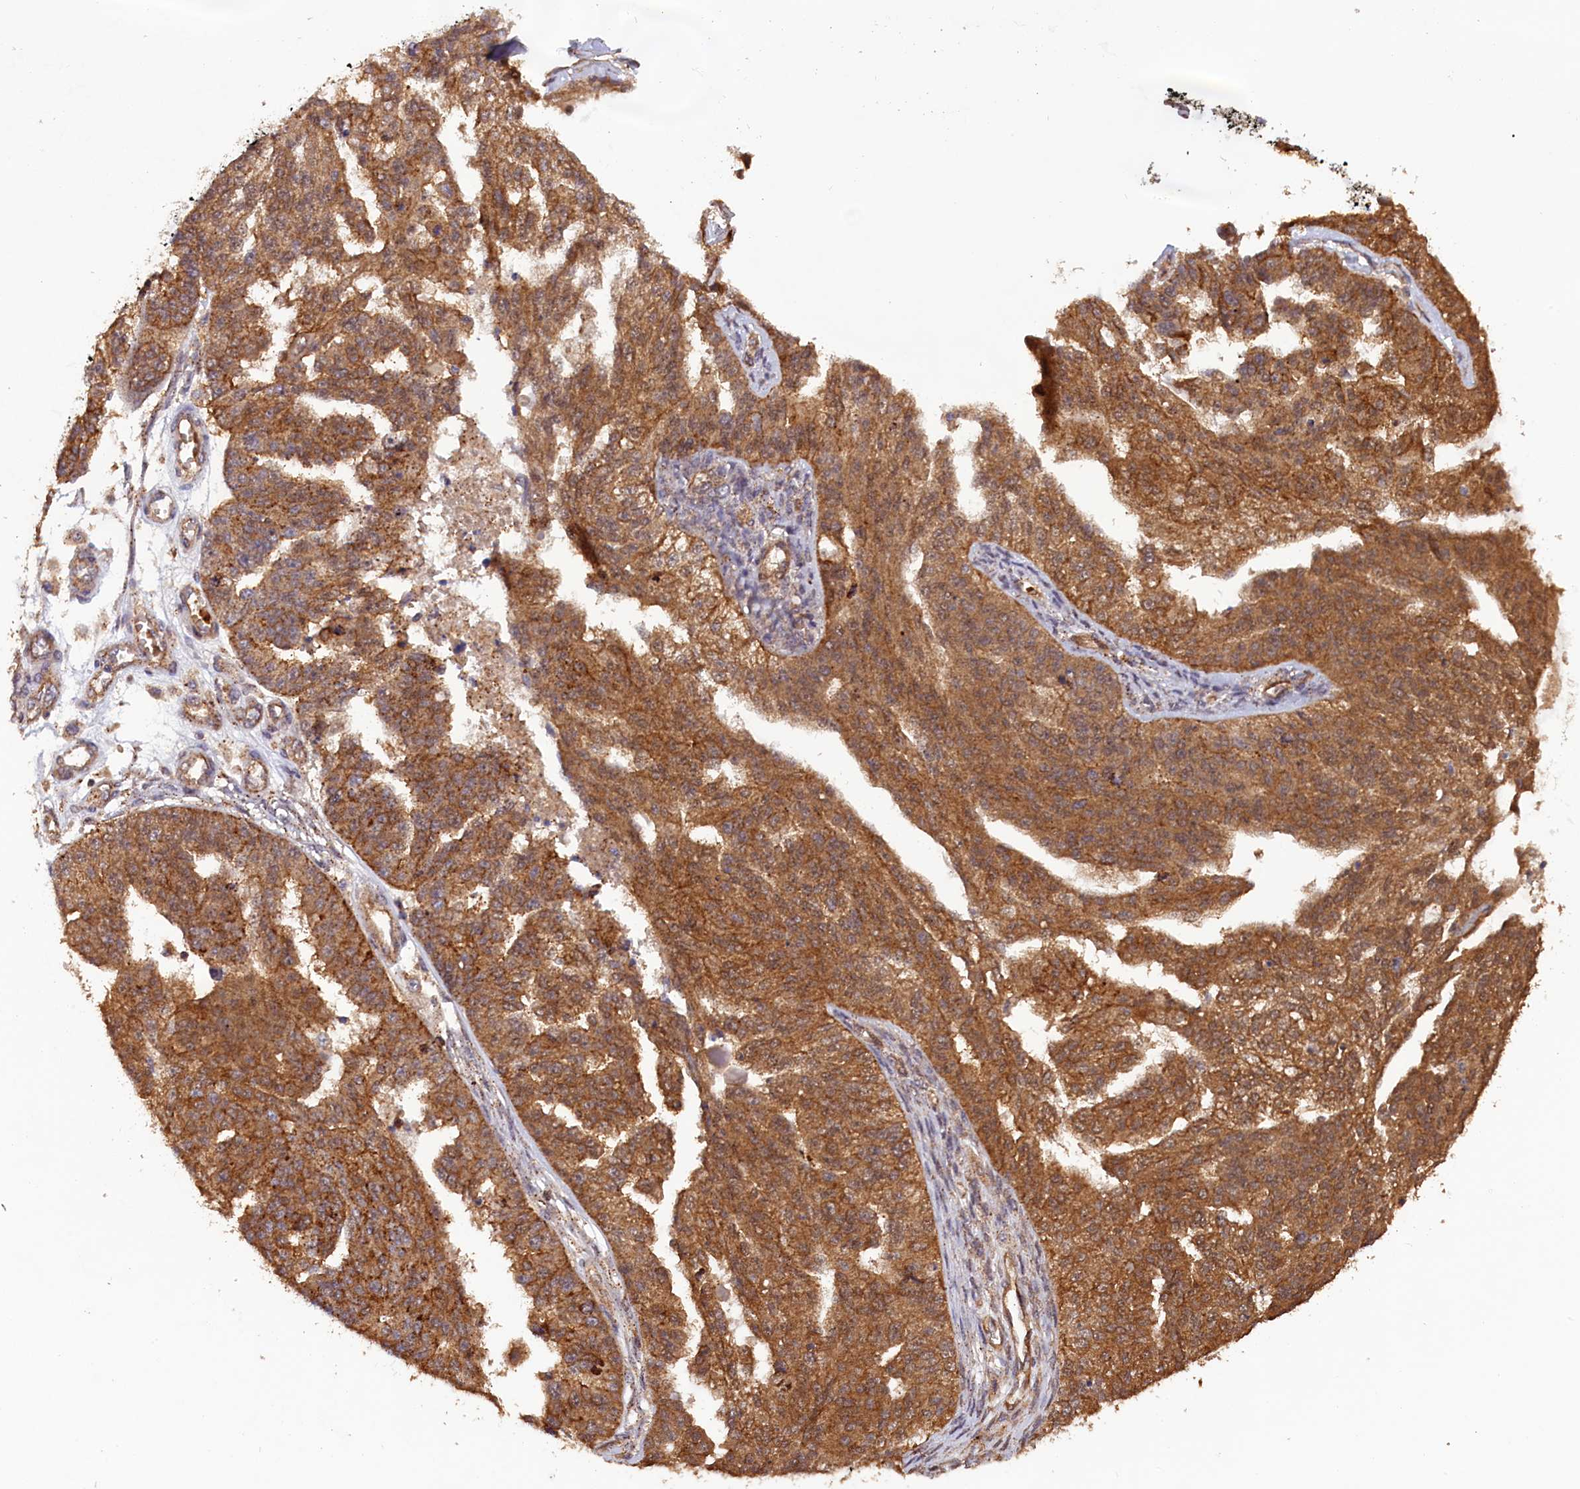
{"staining": {"intensity": "strong", "quantity": ">75%", "location": "cytoplasmic/membranous"}, "tissue": "ovarian cancer", "cell_type": "Tumor cells", "image_type": "cancer", "snomed": [{"axis": "morphology", "description": "Cystadenocarcinoma, serous, NOS"}, {"axis": "topography", "description": "Ovary"}], "caption": "High-power microscopy captured an IHC histopathology image of ovarian serous cystadenocarcinoma, revealing strong cytoplasmic/membranous positivity in approximately >75% of tumor cells.", "gene": "IST1", "patient": {"sex": "female", "age": 58}}